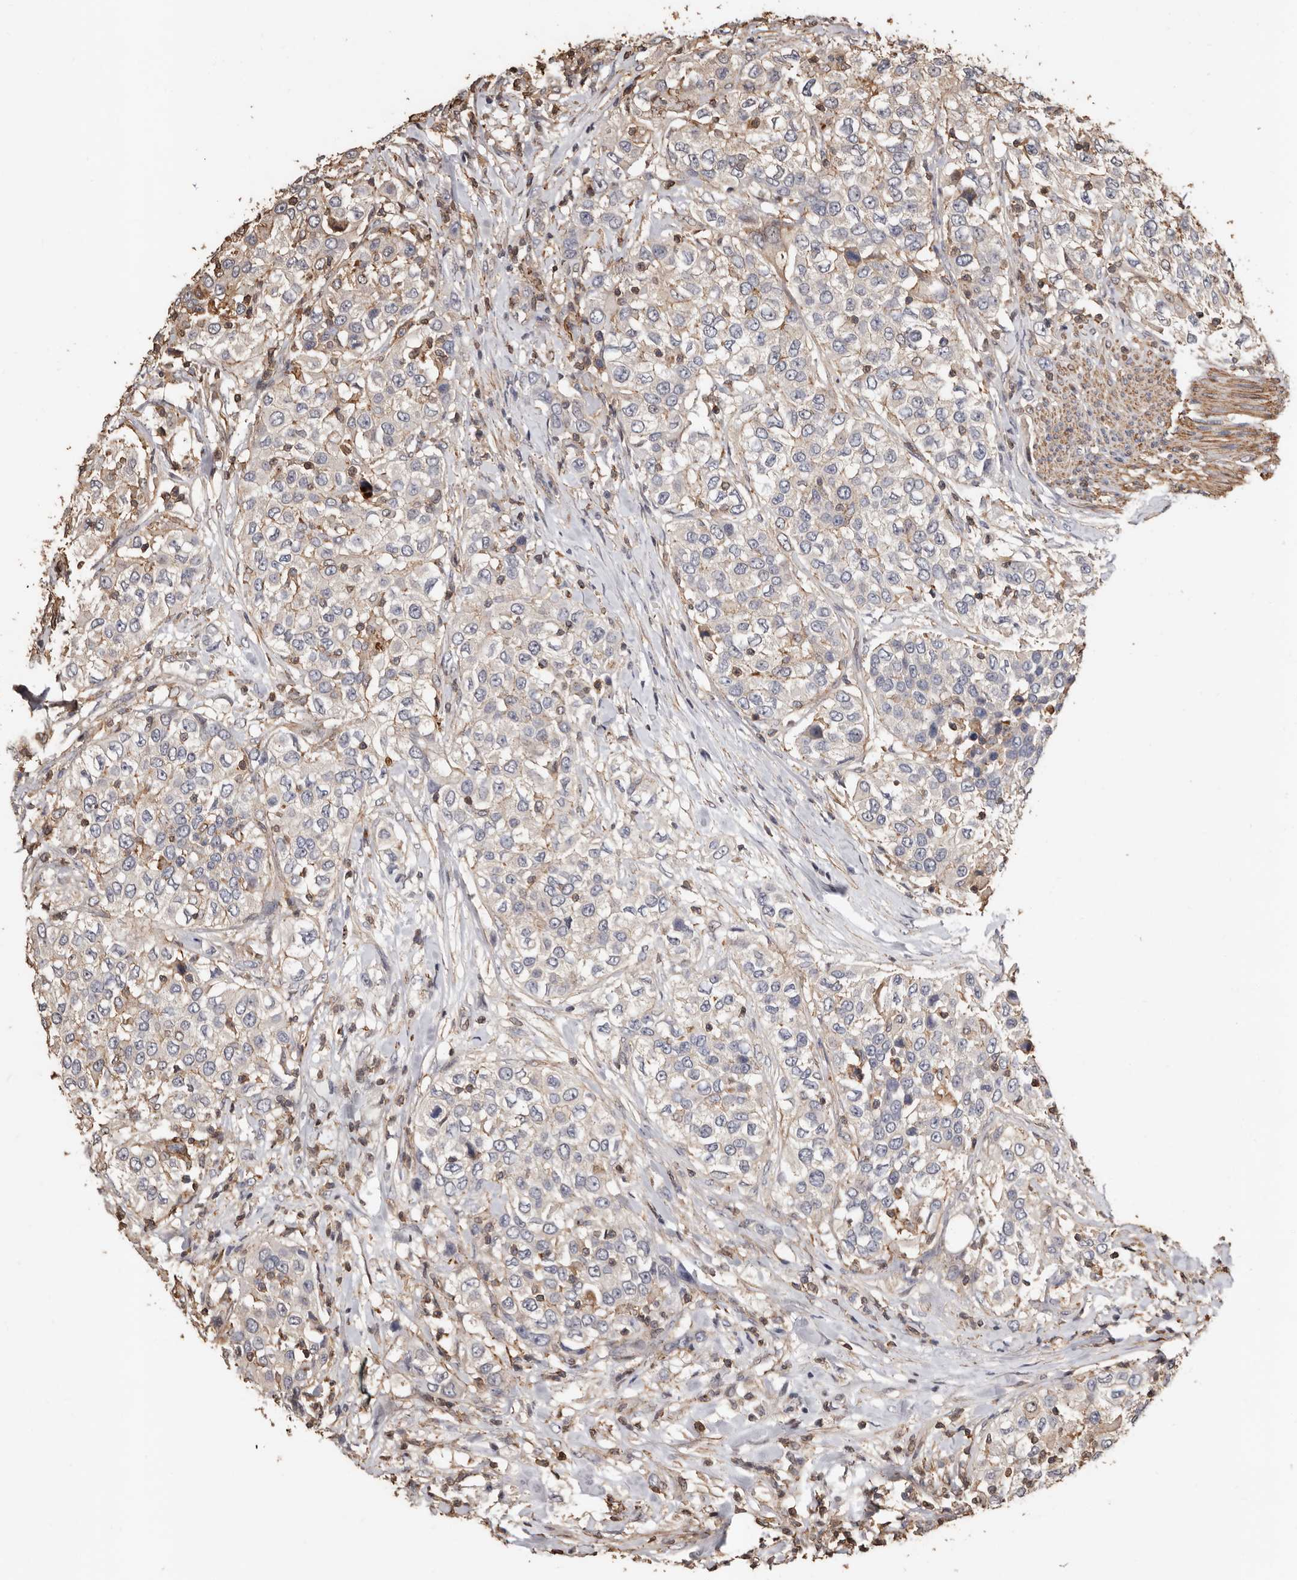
{"staining": {"intensity": "weak", "quantity": "<25%", "location": "cytoplasmic/membranous"}, "tissue": "urothelial cancer", "cell_type": "Tumor cells", "image_type": "cancer", "snomed": [{"axis": "morphology", "description": "Urothelial carcinoma, High grade"}, {"axis": "topography", "description": "Urinary bladder"}], "caption": "Urothelial carcinoma (high-grade) was stained to show a protein in brown. There is no significant expression in tumor cells. The staining was performed using DAB to visualize the protein expression in brown, while the nuclei were stained in blue with hematoxylin (Magnification: 20x).", "gene": "GSK3A", "patient": {"sex": "female", "age": 80}}